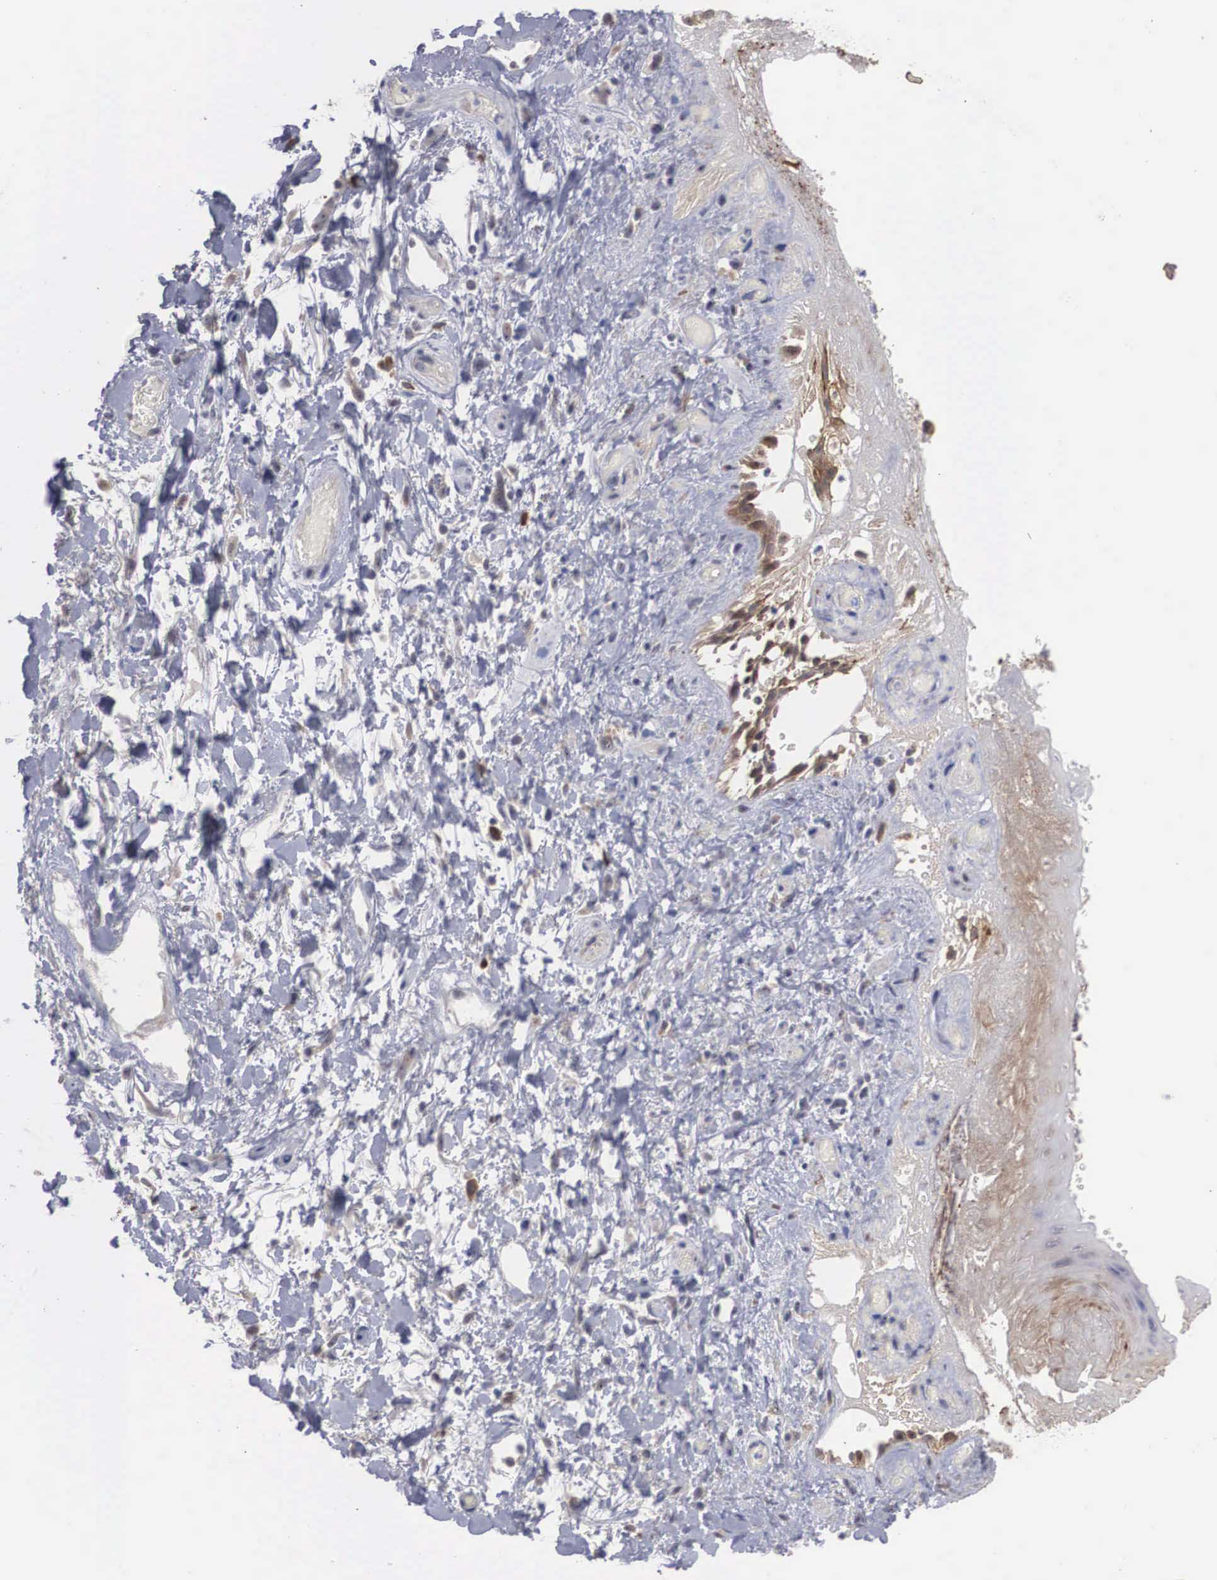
{"staining": {"intensity": "weak", "quantity": ">75%", "location": "cytoplasmic/membranous"}, "tissue": "skin", "cell_type": "Epidermal cells", "image_type": "normal", "snomed": [{"axis": "morphology", "description": "Normal tissue, NOS"}, {"axis": "topography", "description": "Anal"}], "caption": "Immunohistochemical staining of unremarkable human skin displays low levels of weak cytoplasmic/membranous positivity in about >75% of epidermal cells.", "gene": "AMN", "patient": {"sex": "male", "age": 78}}